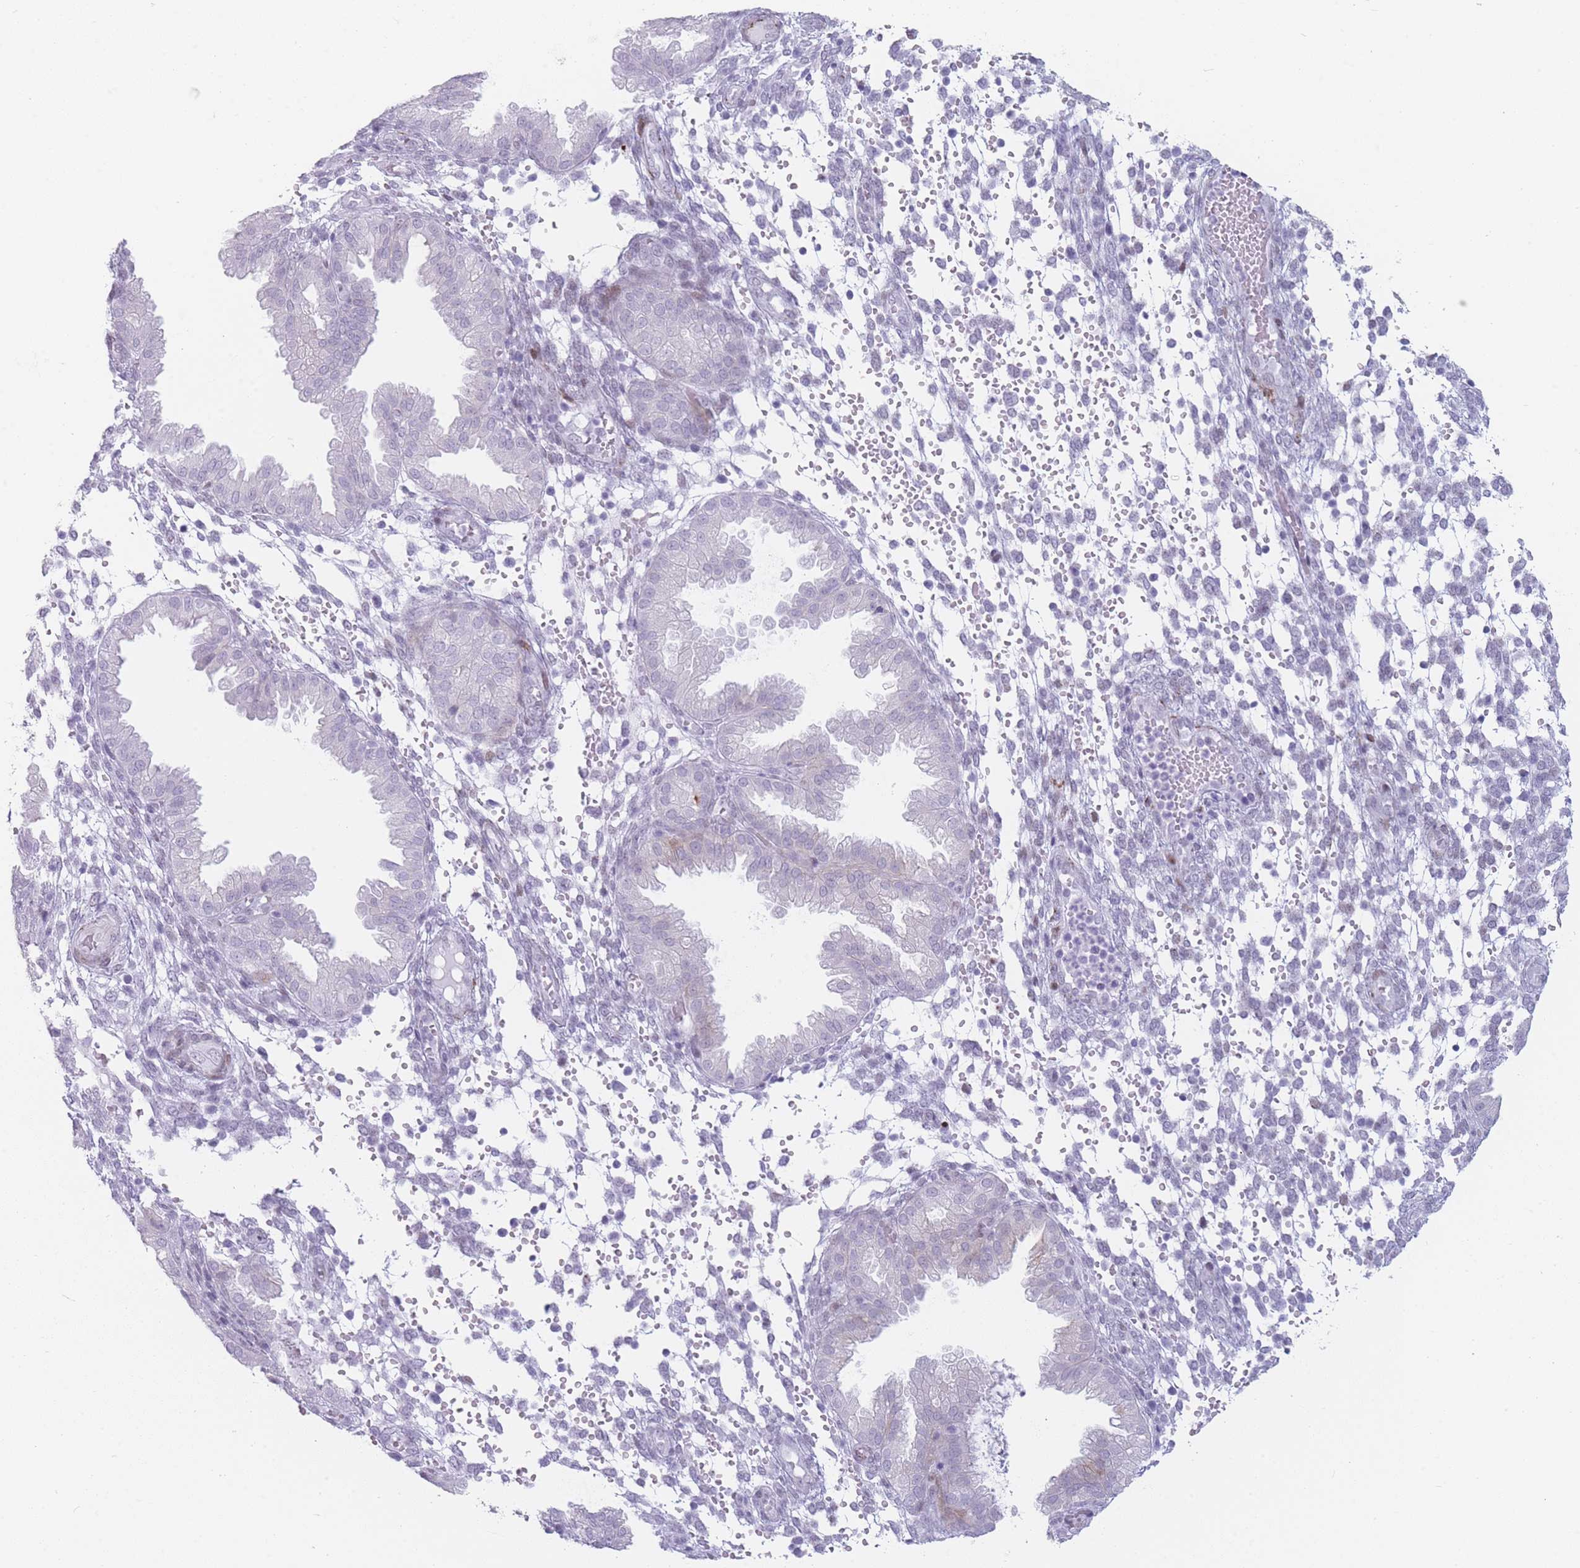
{"staining": {"intensity": "negative", "quantity": "none", "location": "none"}, "tissue": "endometrium", "cell_type": "Cells in endometrial stroma", "image_type": "normal", "snomed": [{"axis": "morphology", "description": "Normal tissue, NOS"}, {"axis": "topography", "description": "Endometrium"}], "caption": "This is an immunohistochemistry (IHC) micrograph of benign human endometrium. There is no positivity in cells in endometrial stroma.", "gene": "IFNA10", "patient": {"sex": "female", "age": 33}}